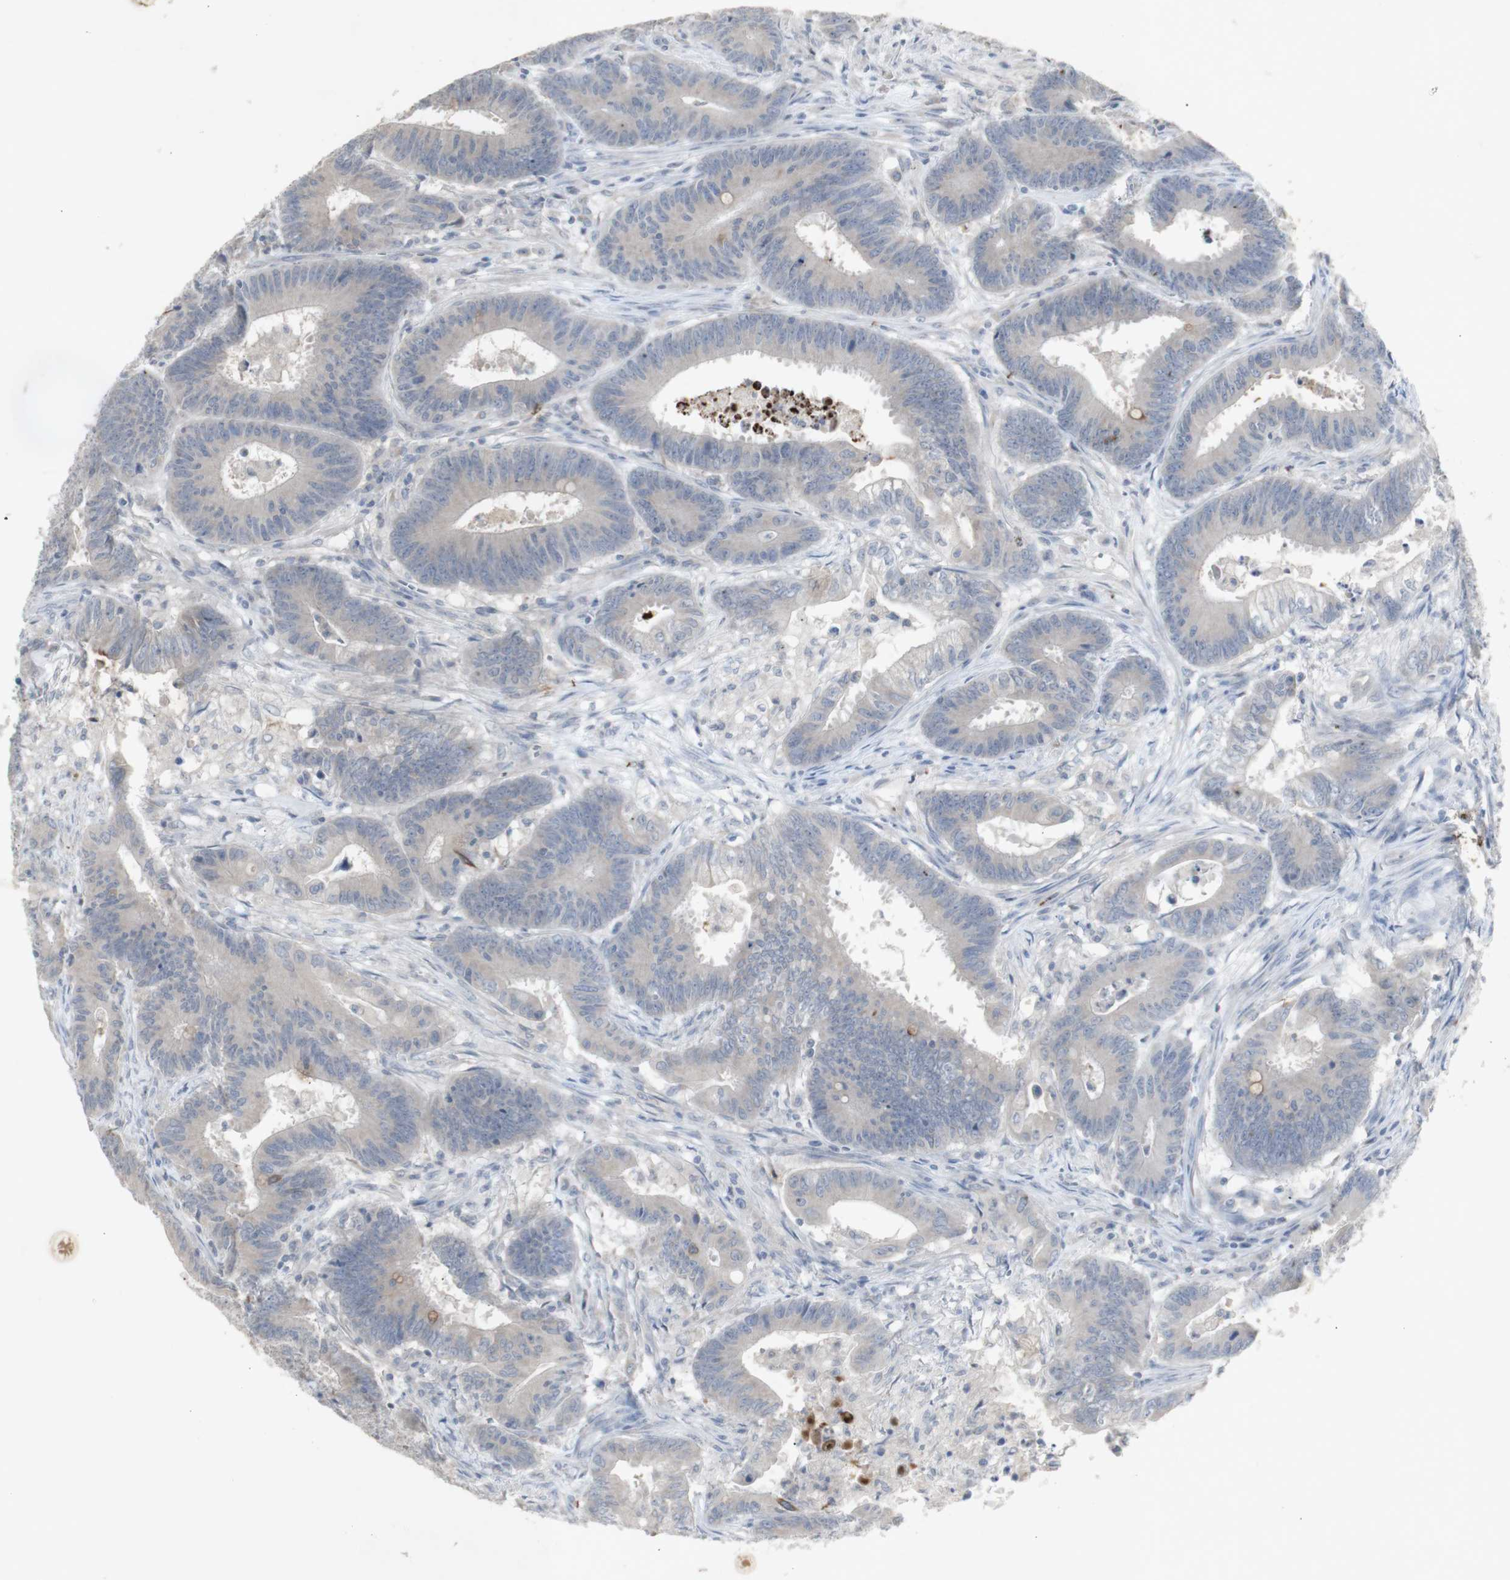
{"staining": {"intensity": "weak", "quantity": ">75%", "location": "cytoplasmic/membranous"}, "tissue": "colorectal cancer", "cell_type": "Tumor cells", "image_type": "cancer", "snomed": [{"axis": "morphology", "description": "Adenocarcinoma, NOS"}, {"axis": "topography", "description": "Colon"}], "caption": "IHC (DAB (3,3'-diaminobenzidine)) staining of human colorectal cancer exhibits weak cytoplasmic/membranous protein expression in about >75% of tumor cells.", "gene": "INS", "patient": {"sex": "male", "age": 45}}